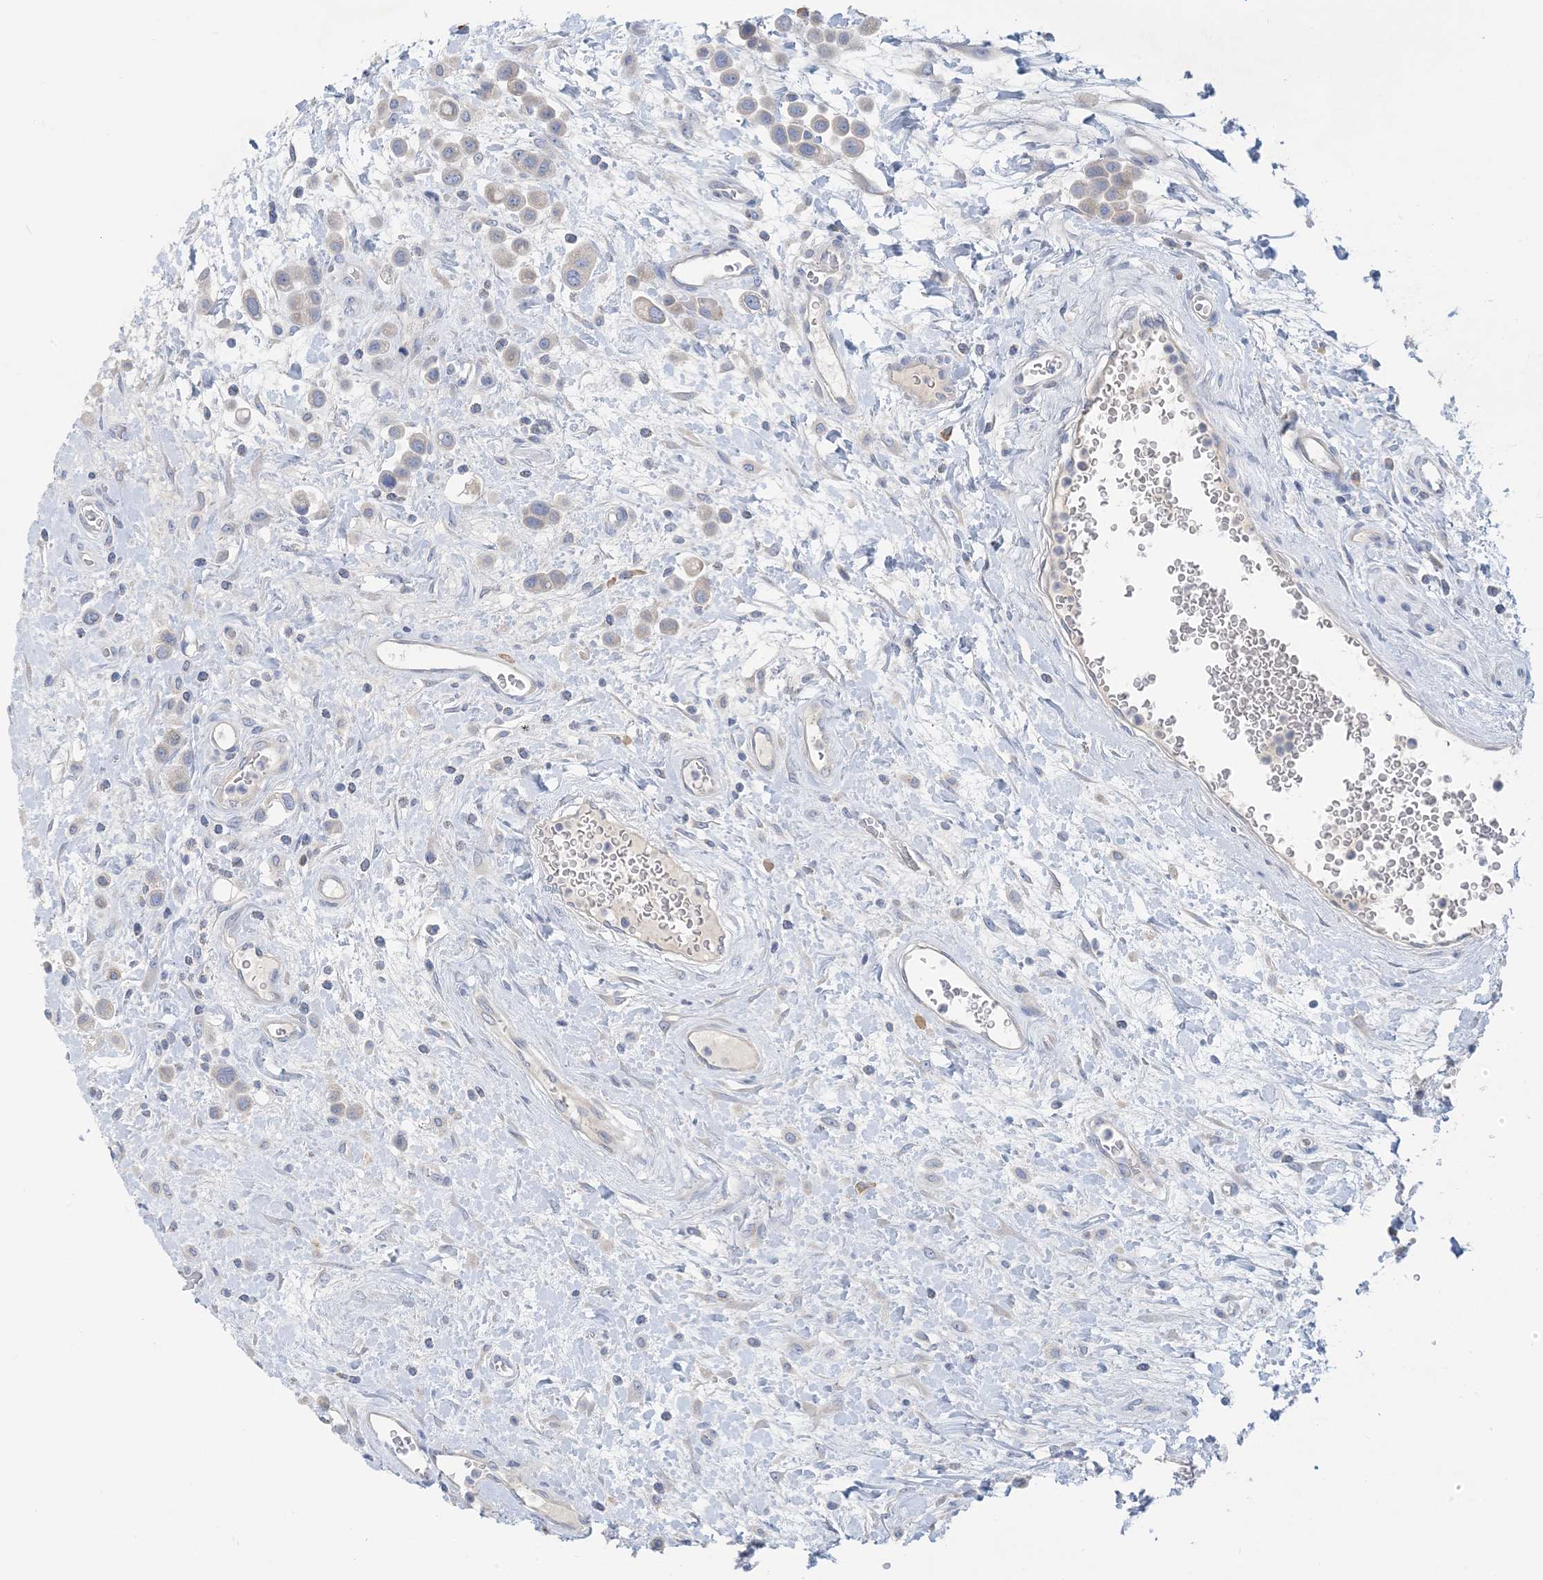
{"staining": {"intensity": "weak", "quantity": "<25%", "location": "cytoplasmic/membranous"}, "tissue": "urothelial cancer", "cell_type": "Tumor cells", "image_type": "cancer", "snomed": [{"axis": "morphology", "description": "Urothelial carcinoma, High grade"}, {"axis": "topography", "description": "Urinary bladder"}], "caption": "Image shows no protein staining in tumor cells of urothelial cancer tissue.", "gene": "ZCCHC18", "patient": {"sex": "male", "age": 50}}